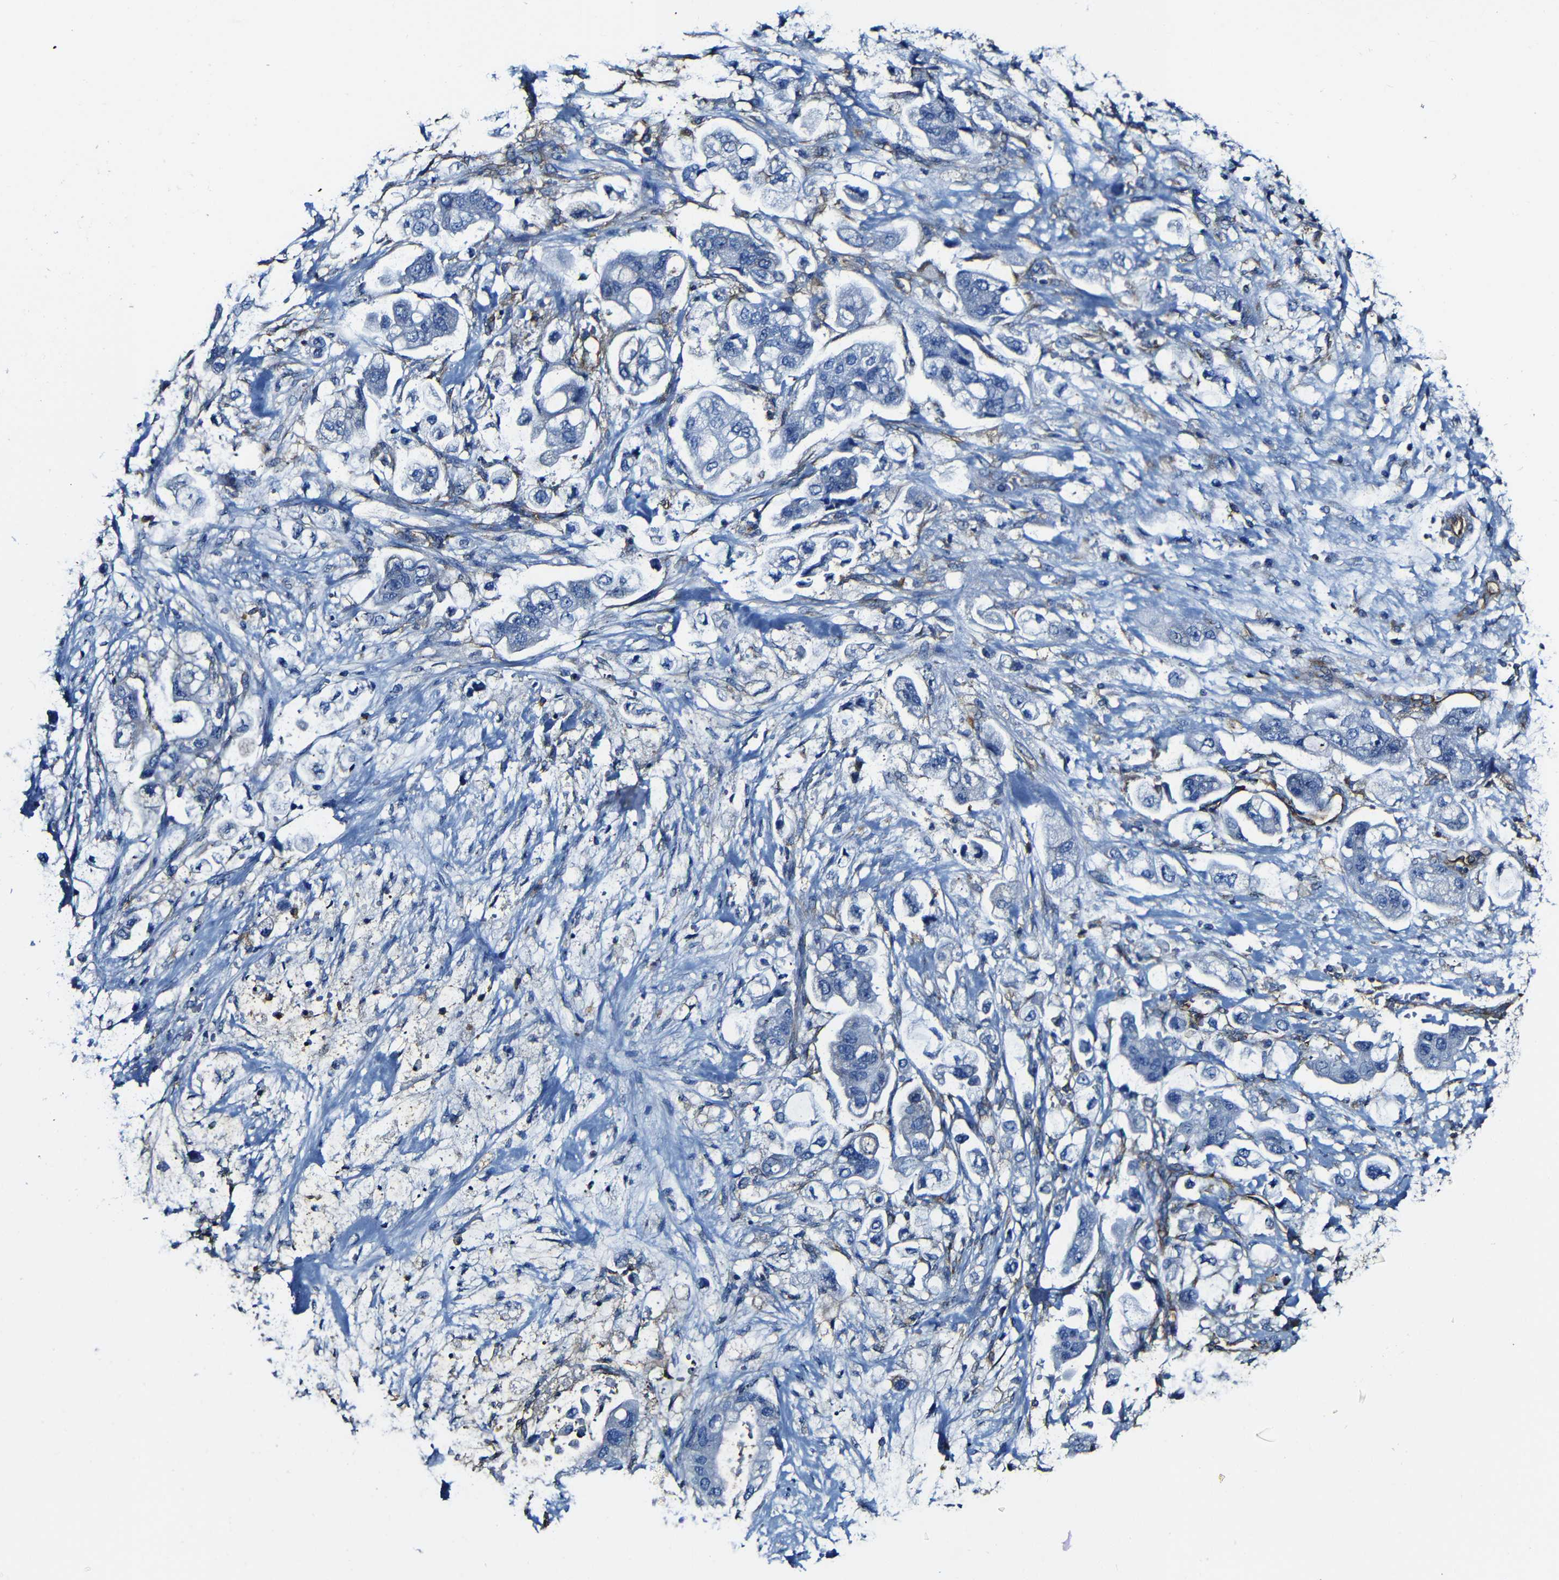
{"staining": {"intensity": "negative", "quantity": "none", "location": "none"}, "tissue": "stomach cancer", "cell_type": "Tumor cells", "image_type": "cancer", "snomed": [{"axis": "morphology", "description": "Adenocarcinoma, NOS"}, {"axis": "topography", "description": "Stomach"}], "caption": "The immunohistochemistry (IHC) image has no significant positivity in tumor cells of stomach cancer tissue.", "gene": "MSN", "patient": {"sex": "male", "age": 62}}